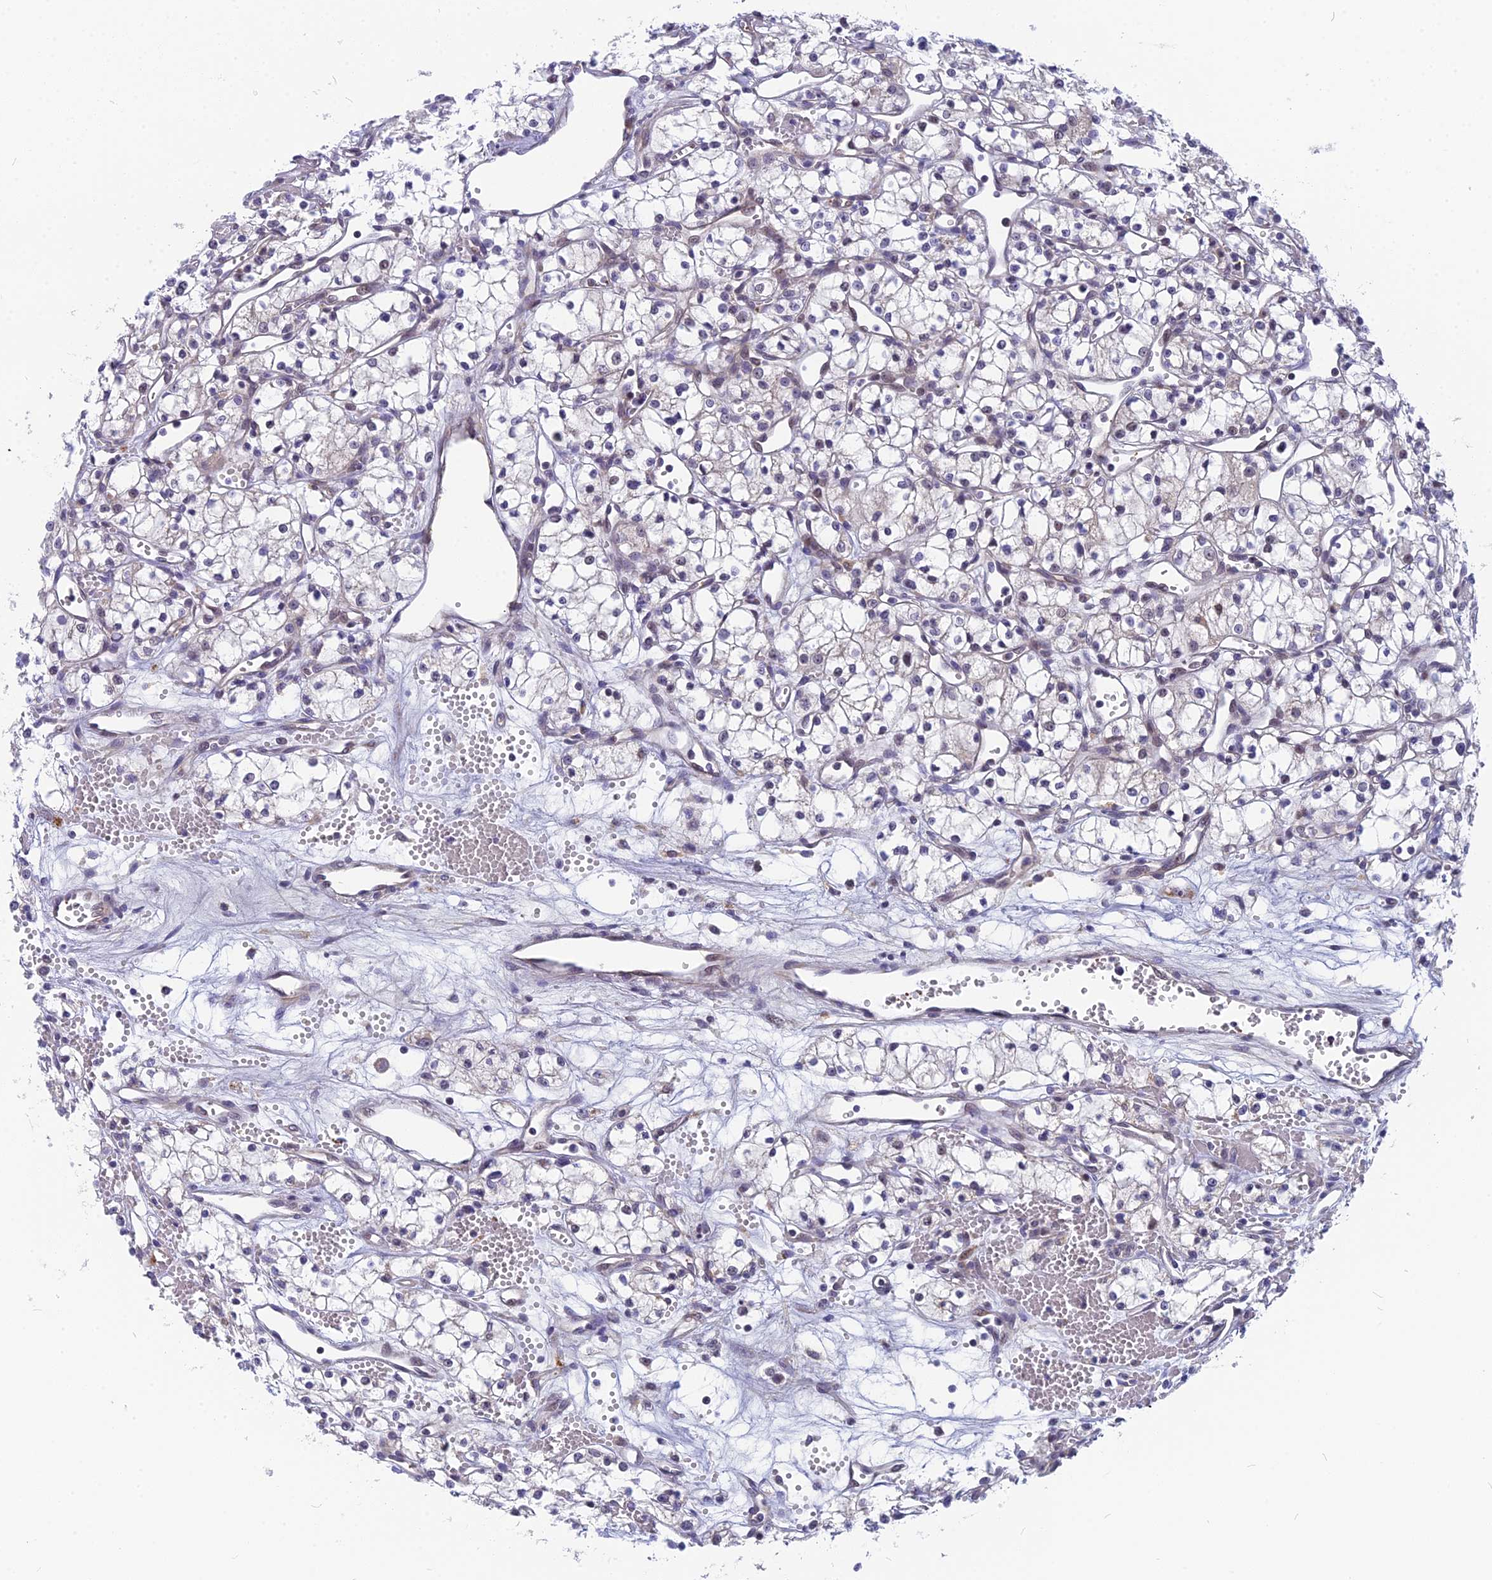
{"staining": {"intensity": "weak", "quantity": "<25%", "location": "nuclear"}, "tissue": "renal cancer", "cell_type": "Tumor cells", "image_type": "cancer", "snomed": [{"axis": "morphology", "description": "Adenocarcinoma, NOS"}, {"axis": "topography", "description": "Kidney"}], "caption": "Tumor cells show no significant protein staining in adenocarcinoma (renal). The staining is performed using DAB brown chromogen with nuclei counter-stained in using hematoxylin.", "gene": "CMC1", "patient": {"sex": "male", "age": 59}}